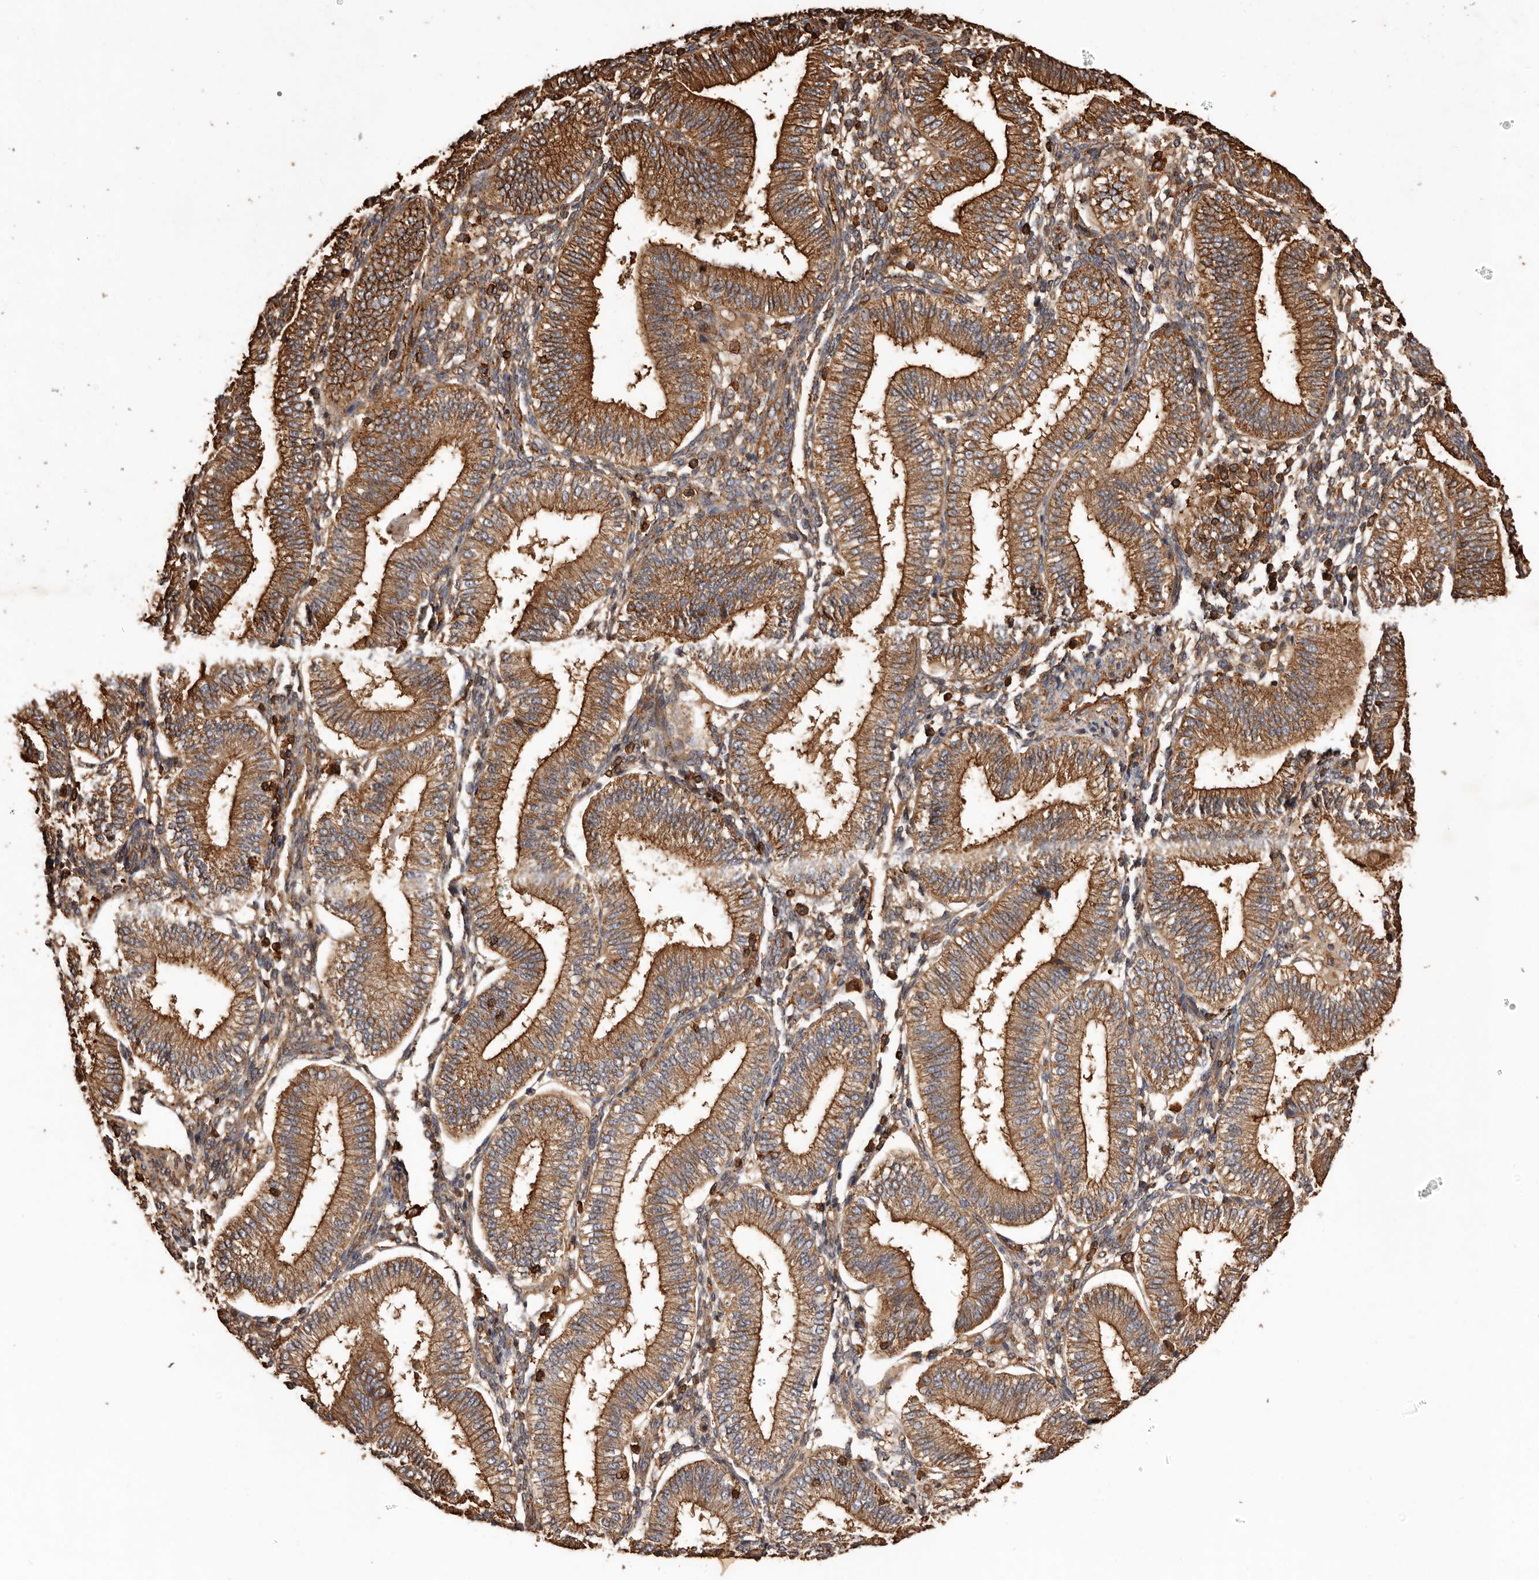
{"staining": {"intensity": "moderate", "quantity": "<25%", "location": "cytoplasmic/membranous"}, "tissue": "endometrium", "cell_type": "Cells in endometrial stroma", "image_type": "normal", "snomed": [{"axis": "morphology", "description": "Normal tissue, NOS"}, {"axis": "topography", "description": "Endometrium"}], "caption": "Cells in endometrial stroma exhibit moderate cytoplasmic/membranous staining in approximately <25% of cells in normal endometrium. (DAB (3,3'-diaminobenzidine) IHC, brown staining for protein, blue staining for nuclei).", "gene": "COQ8B", "patient": {"sex": "female", "age": 39}}